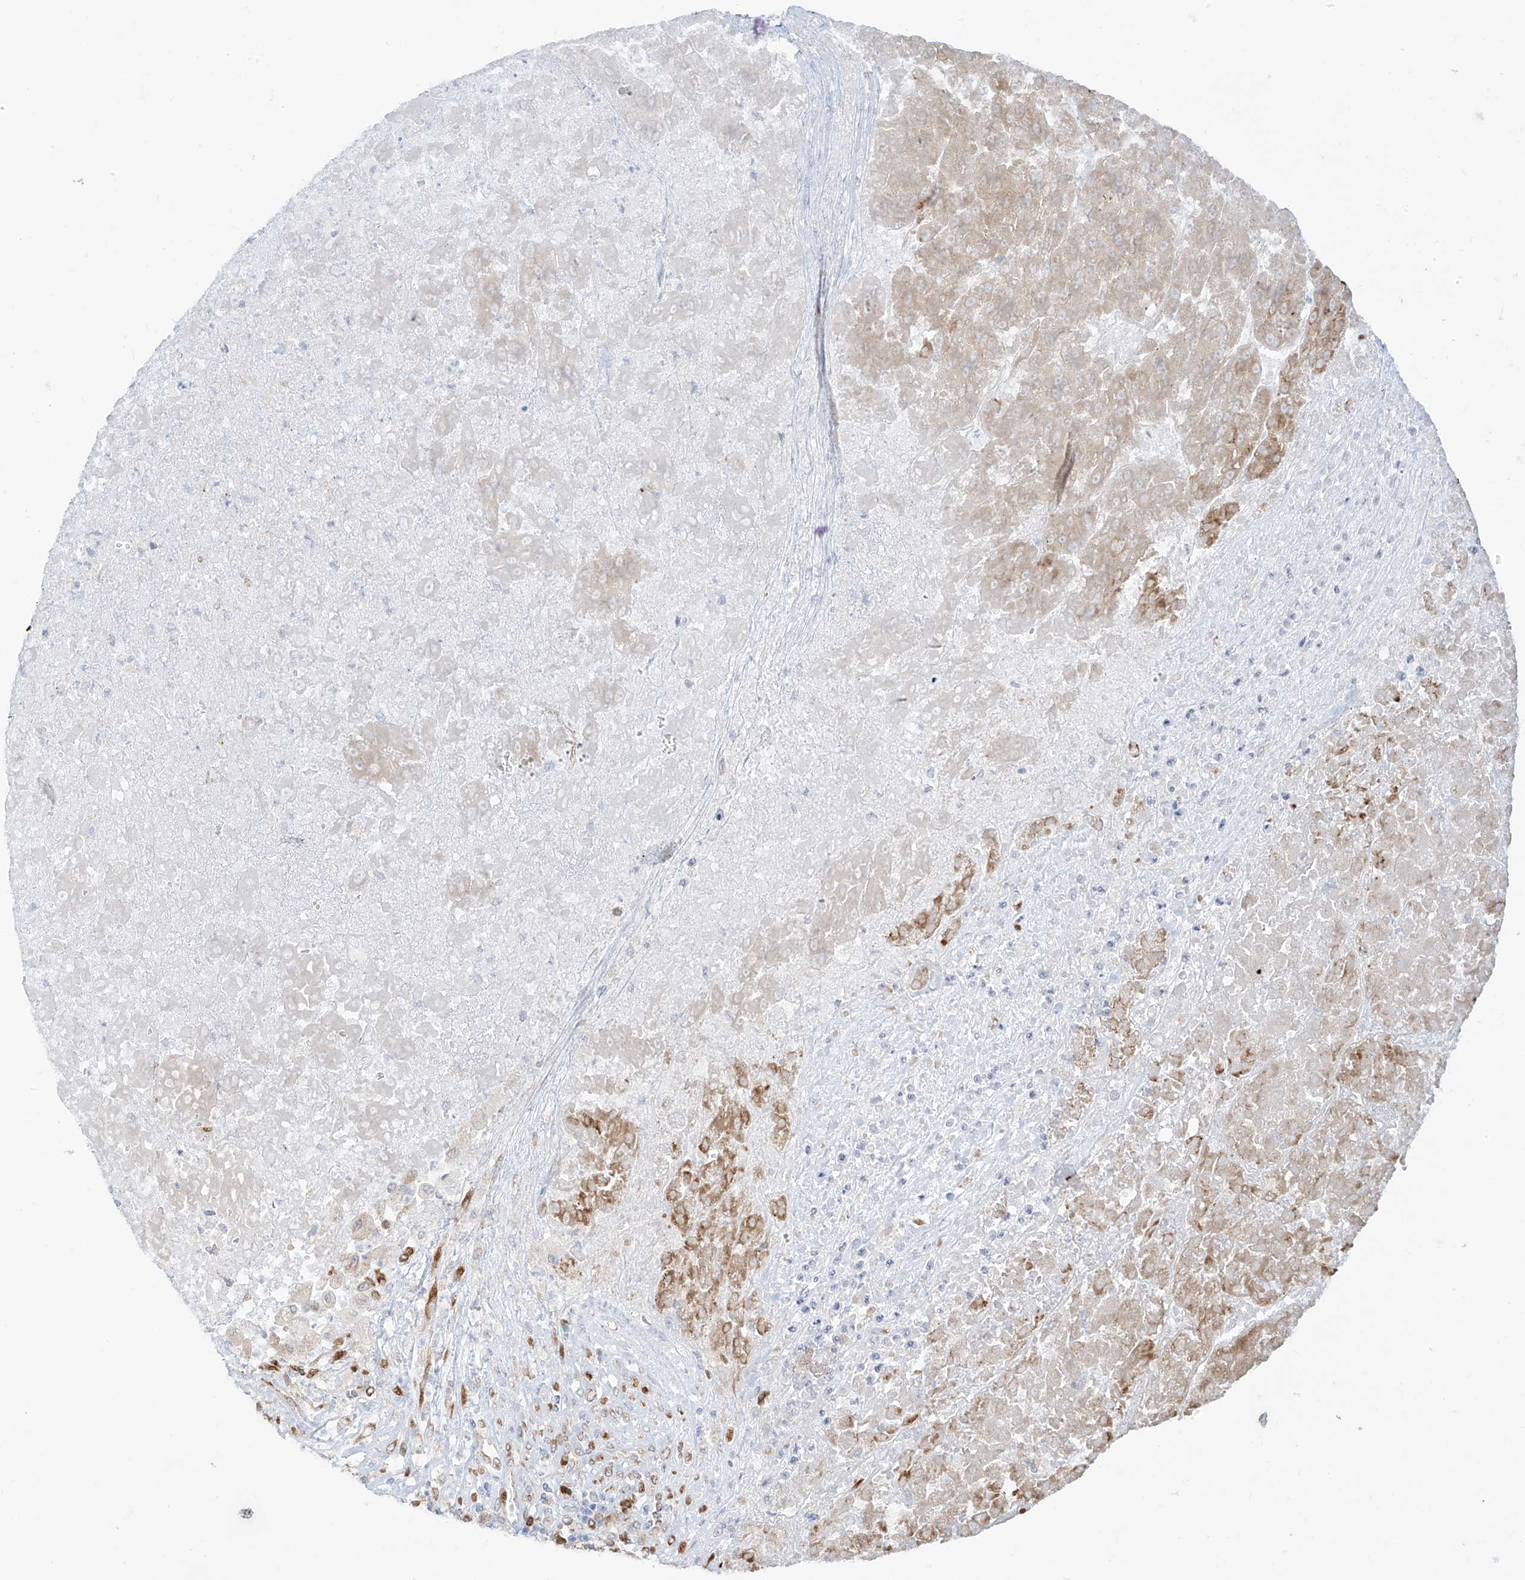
{"staining": {"intensity": "strong", "quantity": "25%-75%", "location": "cytoplasmic/membranous"}, "tissue": "liver cancer", "cell_type": "Tumor cells", "image_type": "cancer", "snomed": [{"axis": "morphology", "description": "Carcinoma, Hepatocellular, NOS"}, {"axis": "topography", "description": "Liver"}], "caption": "IHC staining of liver hepatocellular carcinoma, which exhibits high levels of strong cytoplasmic/membranous positivity in about 25%-75% of tumor cells indicating strong cytoplasmic/membranous protein expression. The staining was performed using DAB (3,3'-diaminobenzidine) (brown) for protein detection and nuclei were counterstained in hematoxylin (blue).", "gene": "LRRC59", "patient": {"sex": "female", "age": 73}}